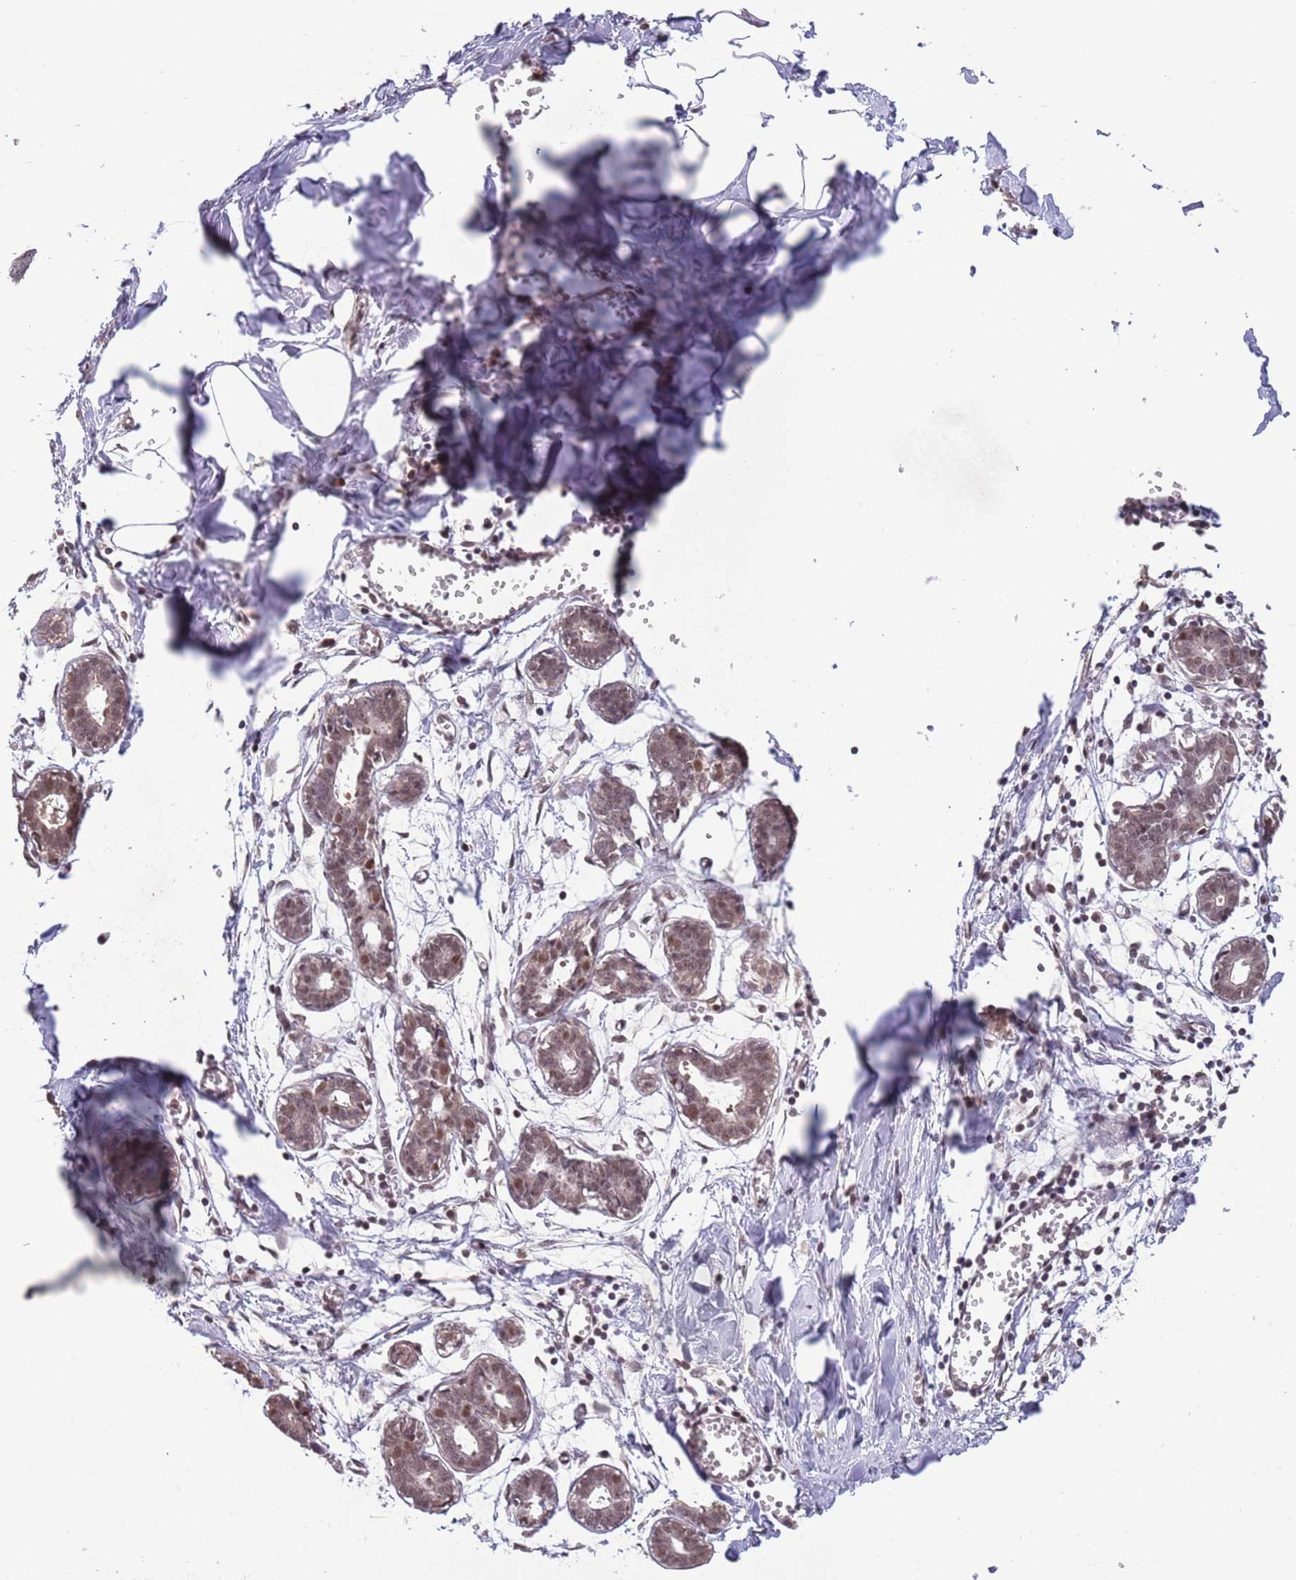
{"staining": {"intensity": "negative", "quantity": "none", "location": "none"}, "tissue": "breast", "cell_type": "Adipocytes", "image_type": "normal", "snomed": [{"axis": "morphology", "description": "Normal tissue, NOS"}, {"axis": "topography", "description": "Breast"}], "caption": "Immunohistochemistry photomicrograph of normal breast stained for a protein (brown), which shows no staining in adipocytes. (DAB IHC with hematoxylin counter stain).", "gene": "ZBTB7A", "patient": {"sex": "female", "age": 27}}